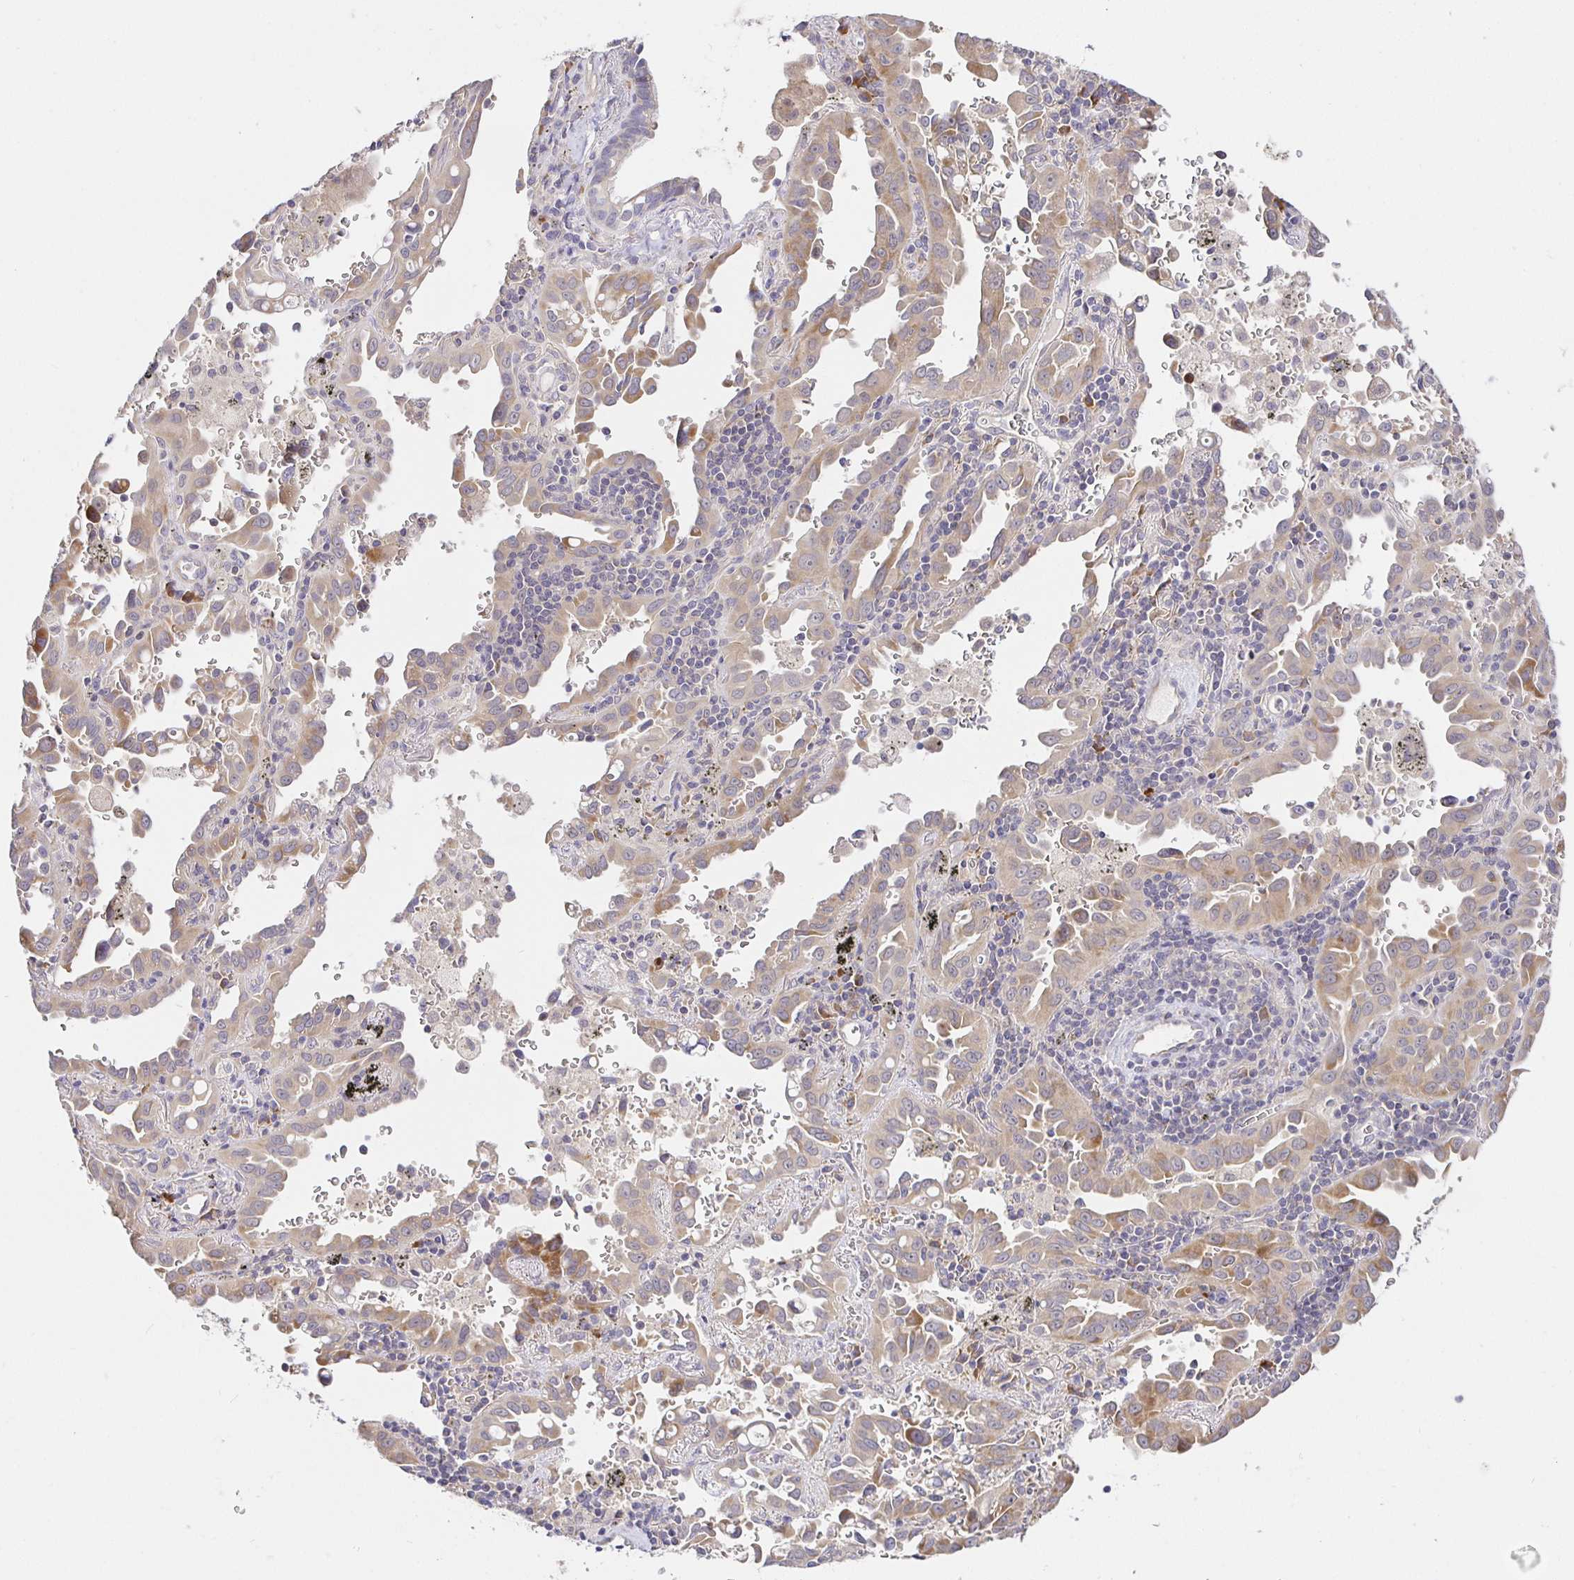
{"staining": {"intensity": "moderate", "quantity": ">75%", "location": "cytoplasmic/membranous"}, "tissue": "lung cancer", "cell_type": "Tumor cells", "image_type": "cancer", "snomed": [{"axis": "morphology", "description": "Adenocarcinoma, NOS"}, {"axis": "topography", "description": "Lung"}], "caption": "Immunohistochemical staining of lung adenocarcinoma reveals medium levels of moderate cytoplasmic/membranous positivity in about >75% of tumor cells.", "gene": "ZDHHC11", "patient": {"sex": "male", "age": 68}}